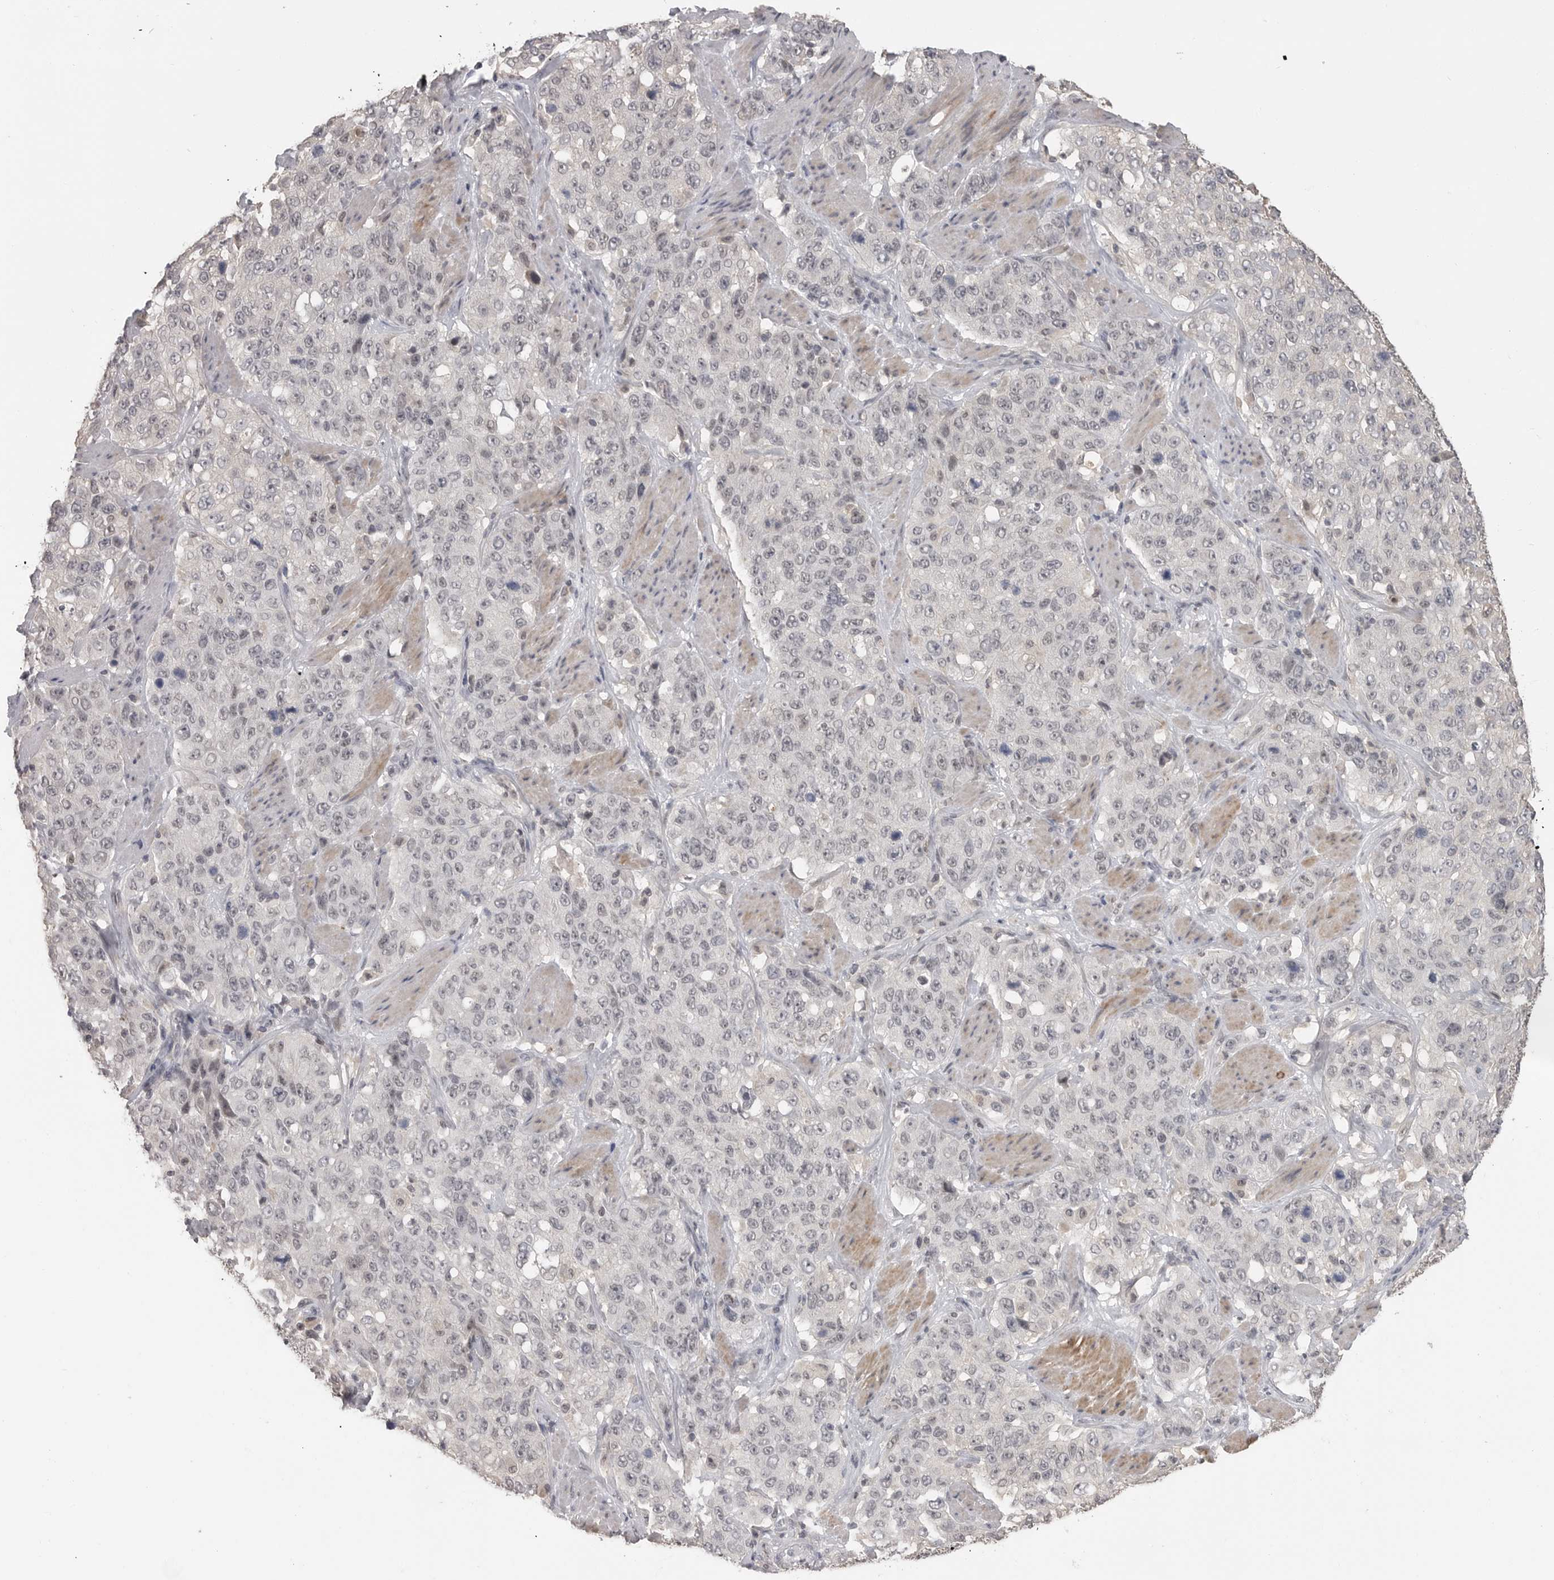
{"staining": {"intensity": "negative", "quantity": "none", "location": "none"}, "tissue": "stomach cancer", "cell_type": "Tumor cells", "image_type": "cancer", "snomed": [{"axis": "morphology", "description": "Adenocarcinoma, NOS"}, {"axis": "topography", "description": "Stomach"}], "caption": "An immunohistochemistry histopathology image of adenocarcinoma (stomach) is shown. There is no staining in tumor cells of adenocarcinoma (stomach).", "gene": "PLEKHF1", "patient": {"sex": "male", "age": 48}}